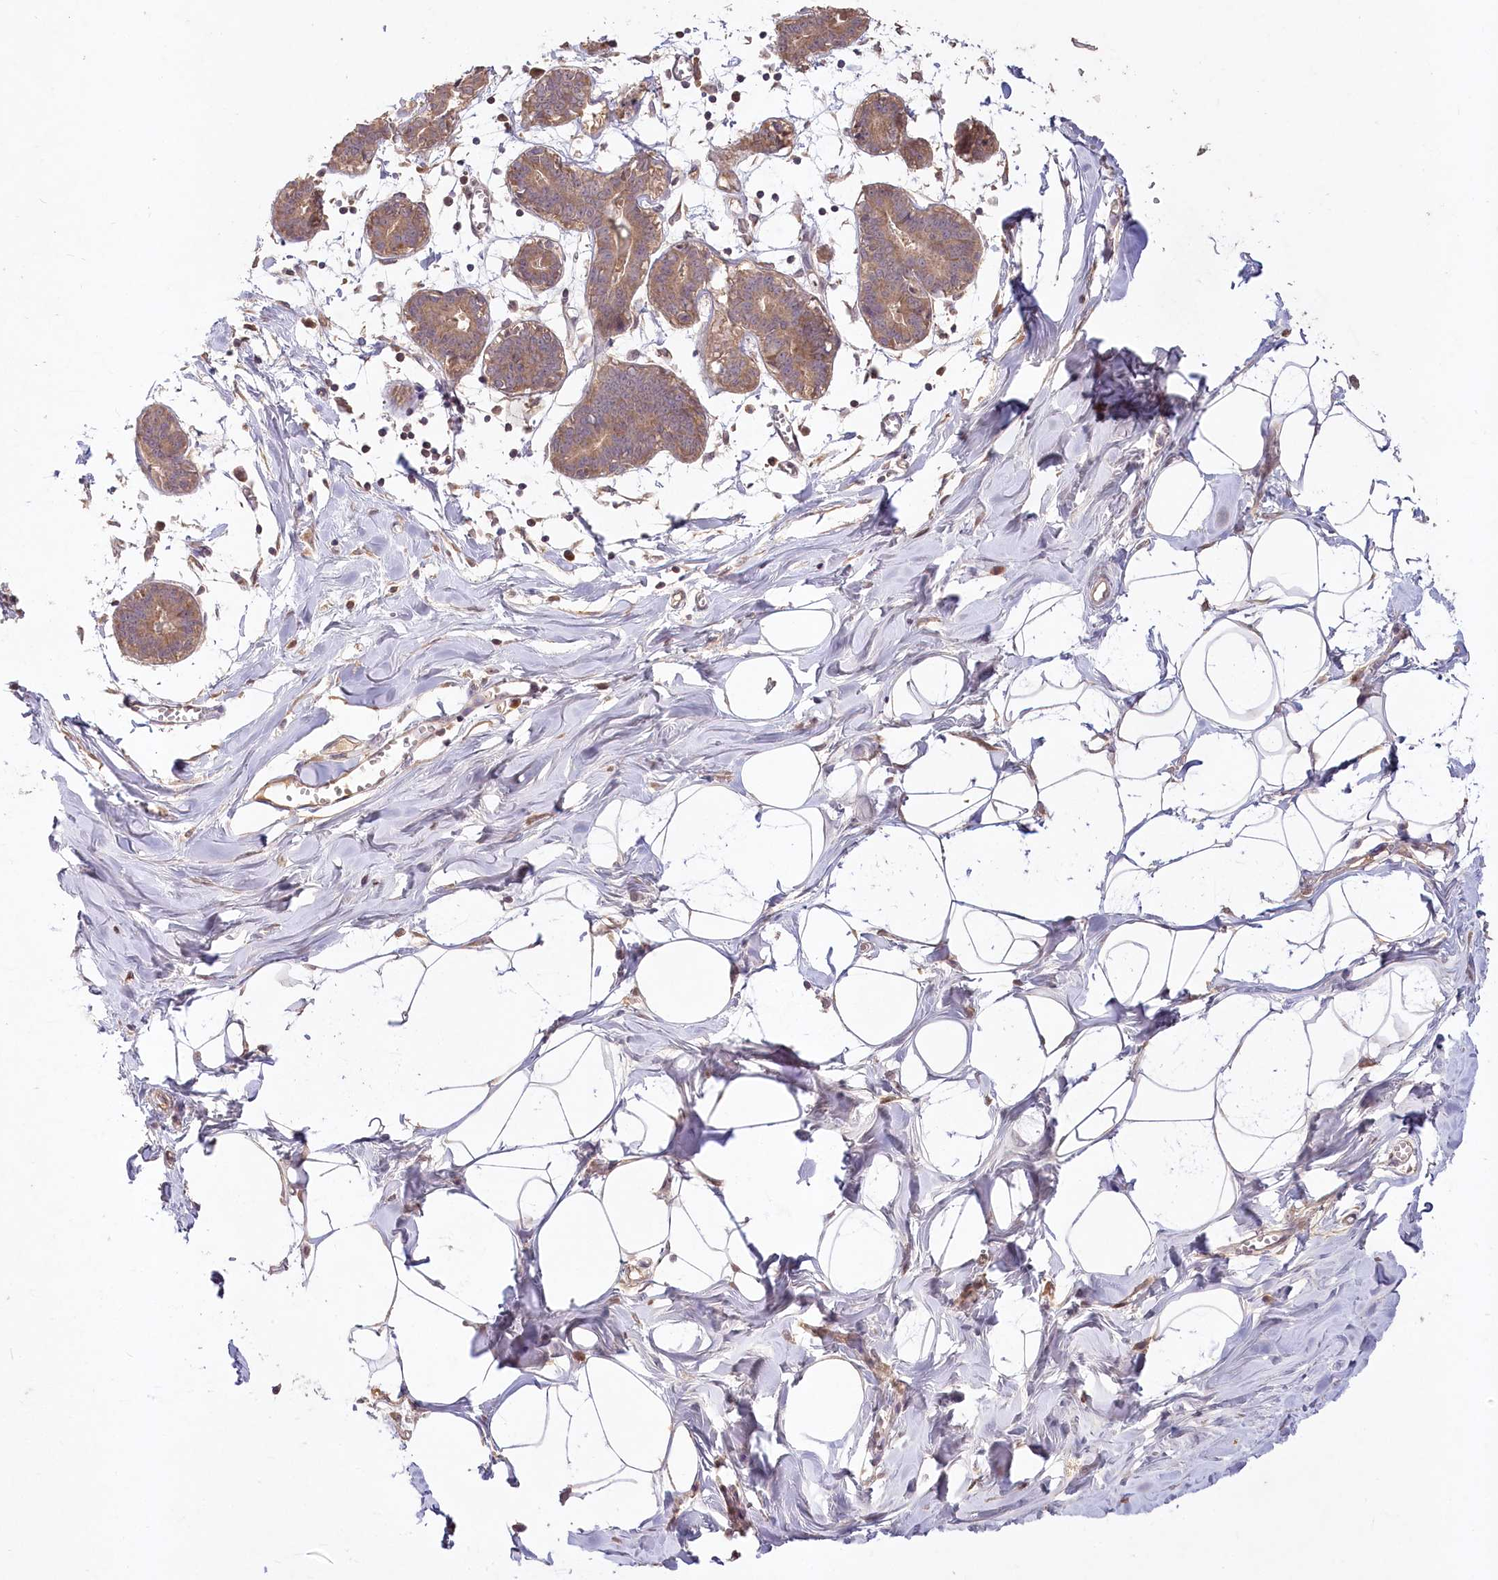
{"staining": {"intensity": "negative", "quantity": "none", "location": "none"}, "tissue": "breast", "cell_type": "Adipocytes", "image_type": "normal", "snomed": [{"axis": "morphology", "description": "Normal tissue, NOS"}, {"axis": "topography", "description": "Breast"}], "caption": "Immunohistochemical staining of unremarkable breast reveals no significant positivity in adipocytes.", "gene": "IRAK1BP1", "patient": {"sex": "female", "age": 27}}